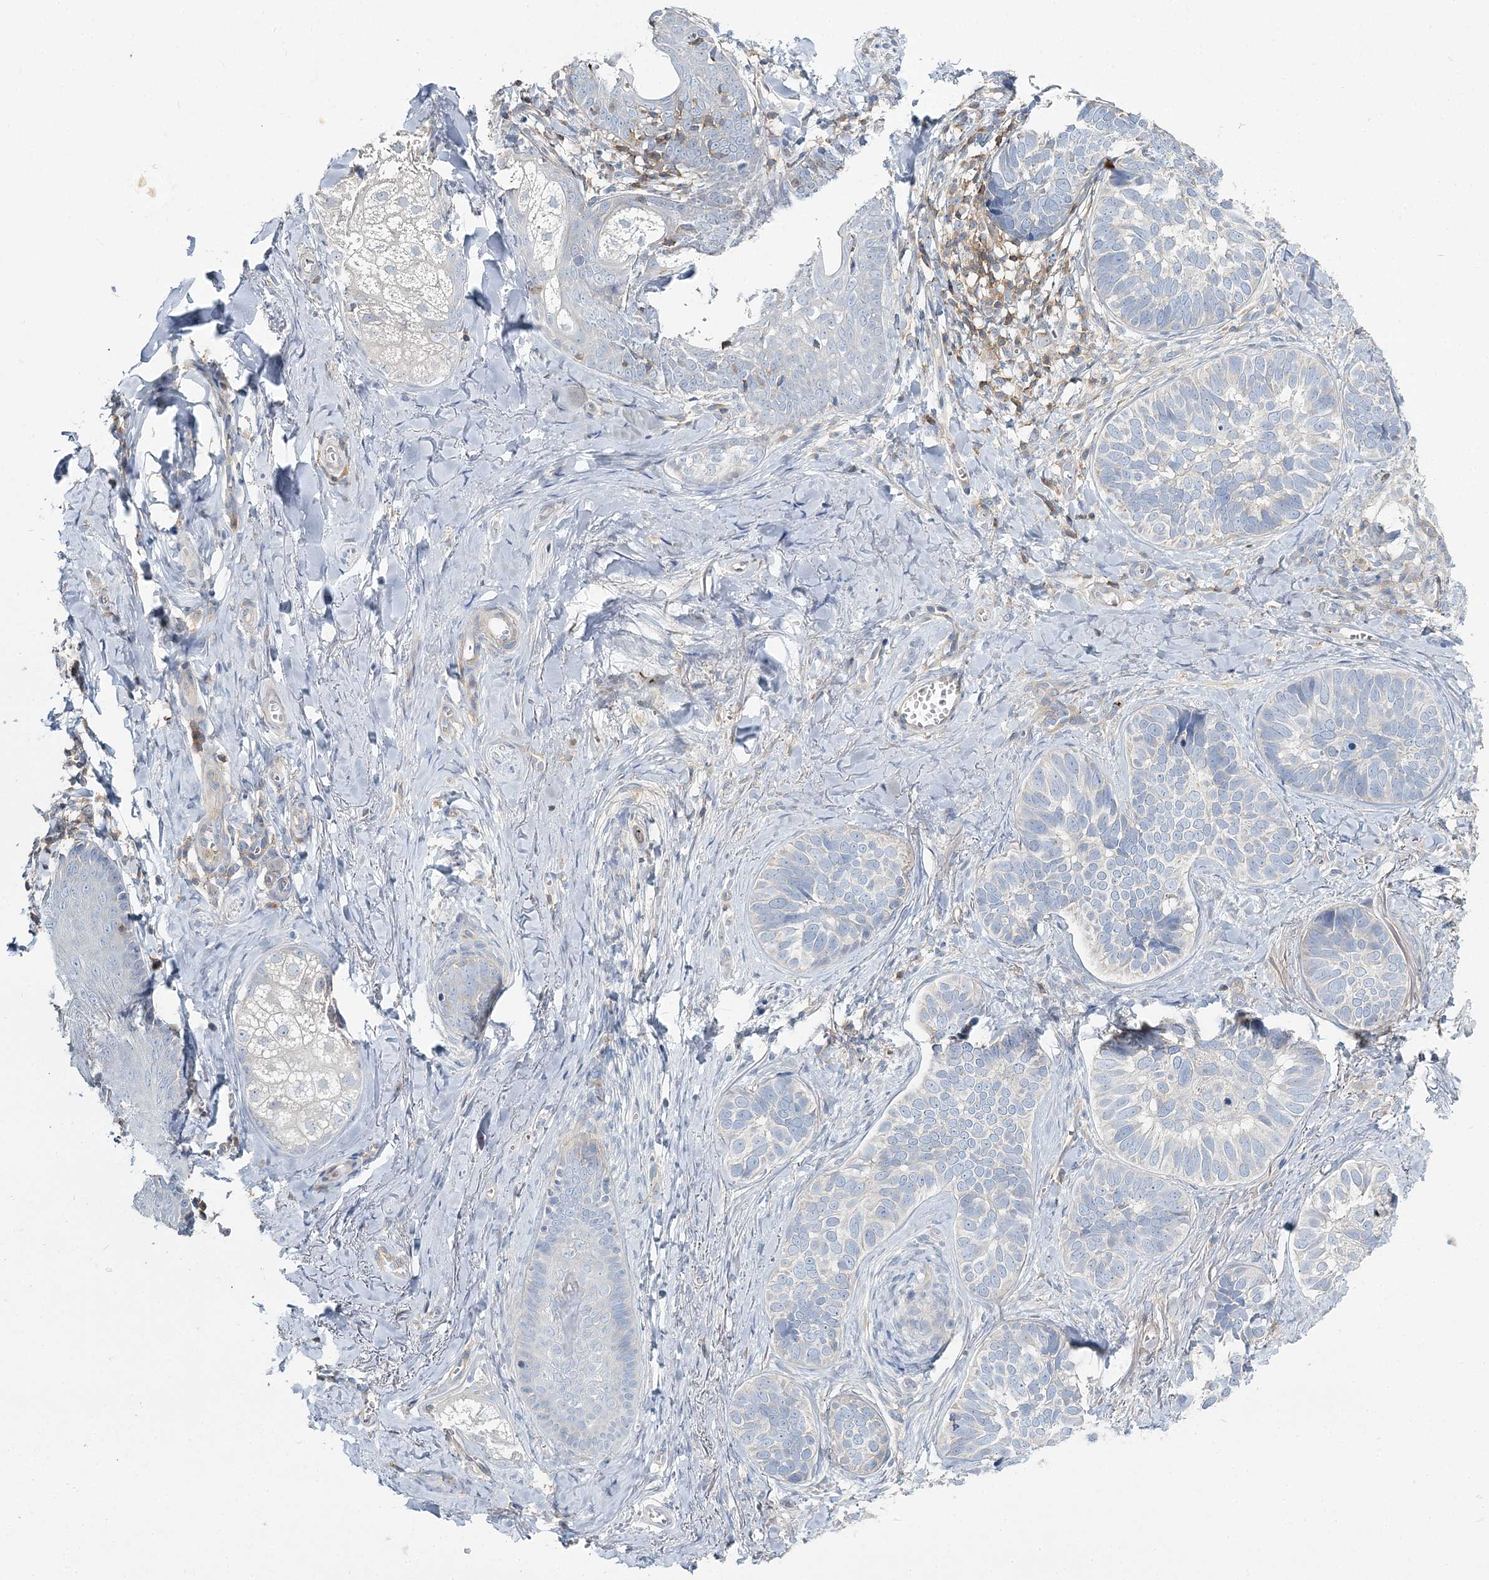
{"staining": {"intensity": "negative", "quantity": "none", "location": "none"}, "tissue": "skin cancer", "cell_type": "Tumor cells", "image_type": "cancer", "snomed": [{"axis": "morphology", "description": "Basal cell carcinoma"}, {"axis": "topography", "description": "Skin"}], "caption": "Protein analysis of skin basal cell carcinoma shows no significant staining in tumor cells.", "gene": "CUEDC2", "patient": {"sex": "male", "age": 62}}